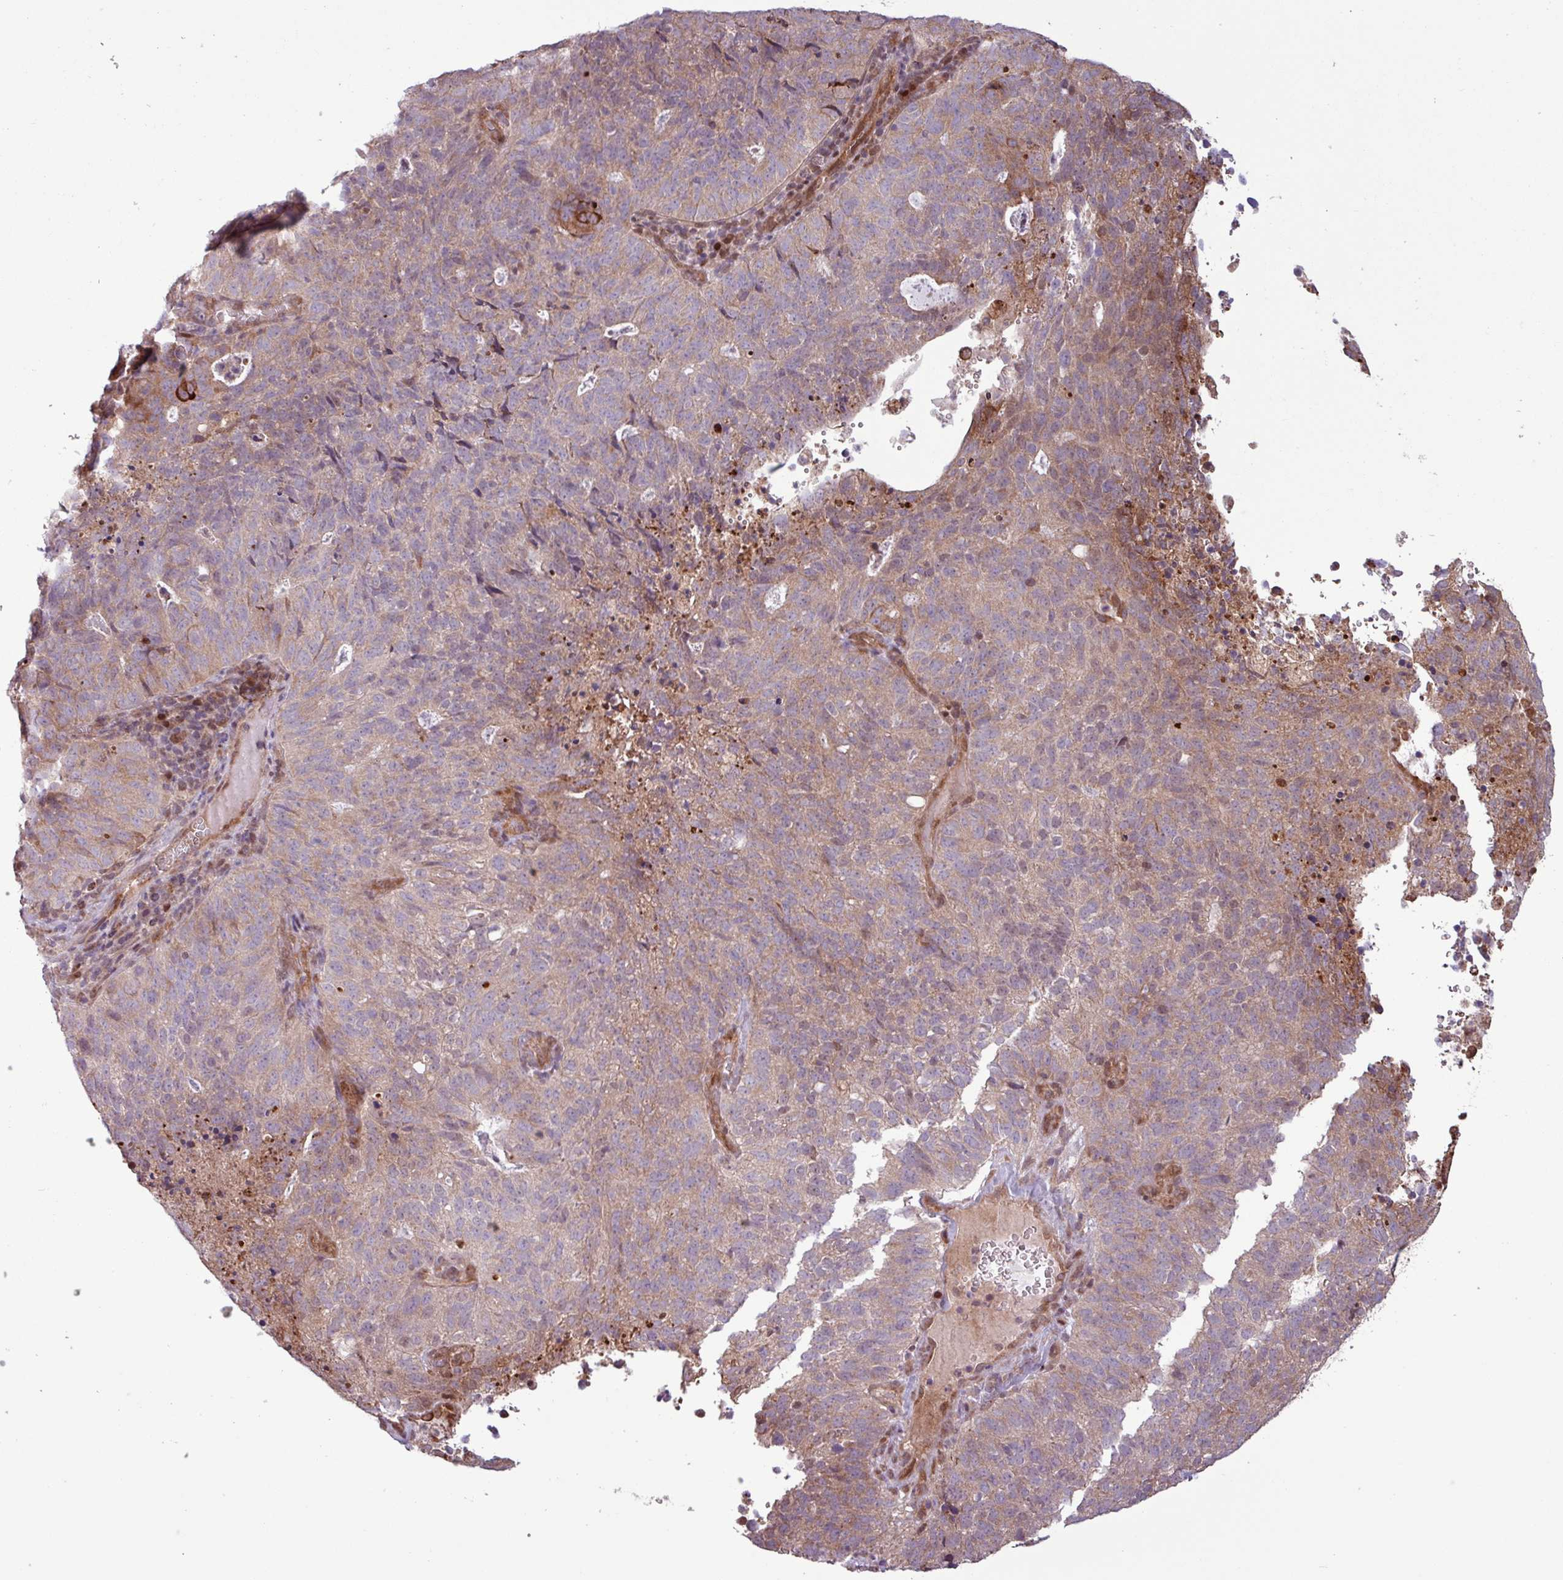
{"staining": {"intensity": "weak", "quantity": ">75%", "location": "cytoplasmic/membranous"}, "tissue": "cervical cancer", "cell_type": "Tumor cells", "image_type": "cancer", "snomed": [{"axis": "morphology", "description": "Adenocarcinoma, NOS"}, {"axis": "topography", "description": "Cervix"}], "caption": "Human cervical adenocarcinoma stained with a brown dye reveals weak cytoplasmic/membranous positive positivity in about >75% of tumor cells.", "gene": "PDPR", "patient": {"sex": "female", "age": 38}}